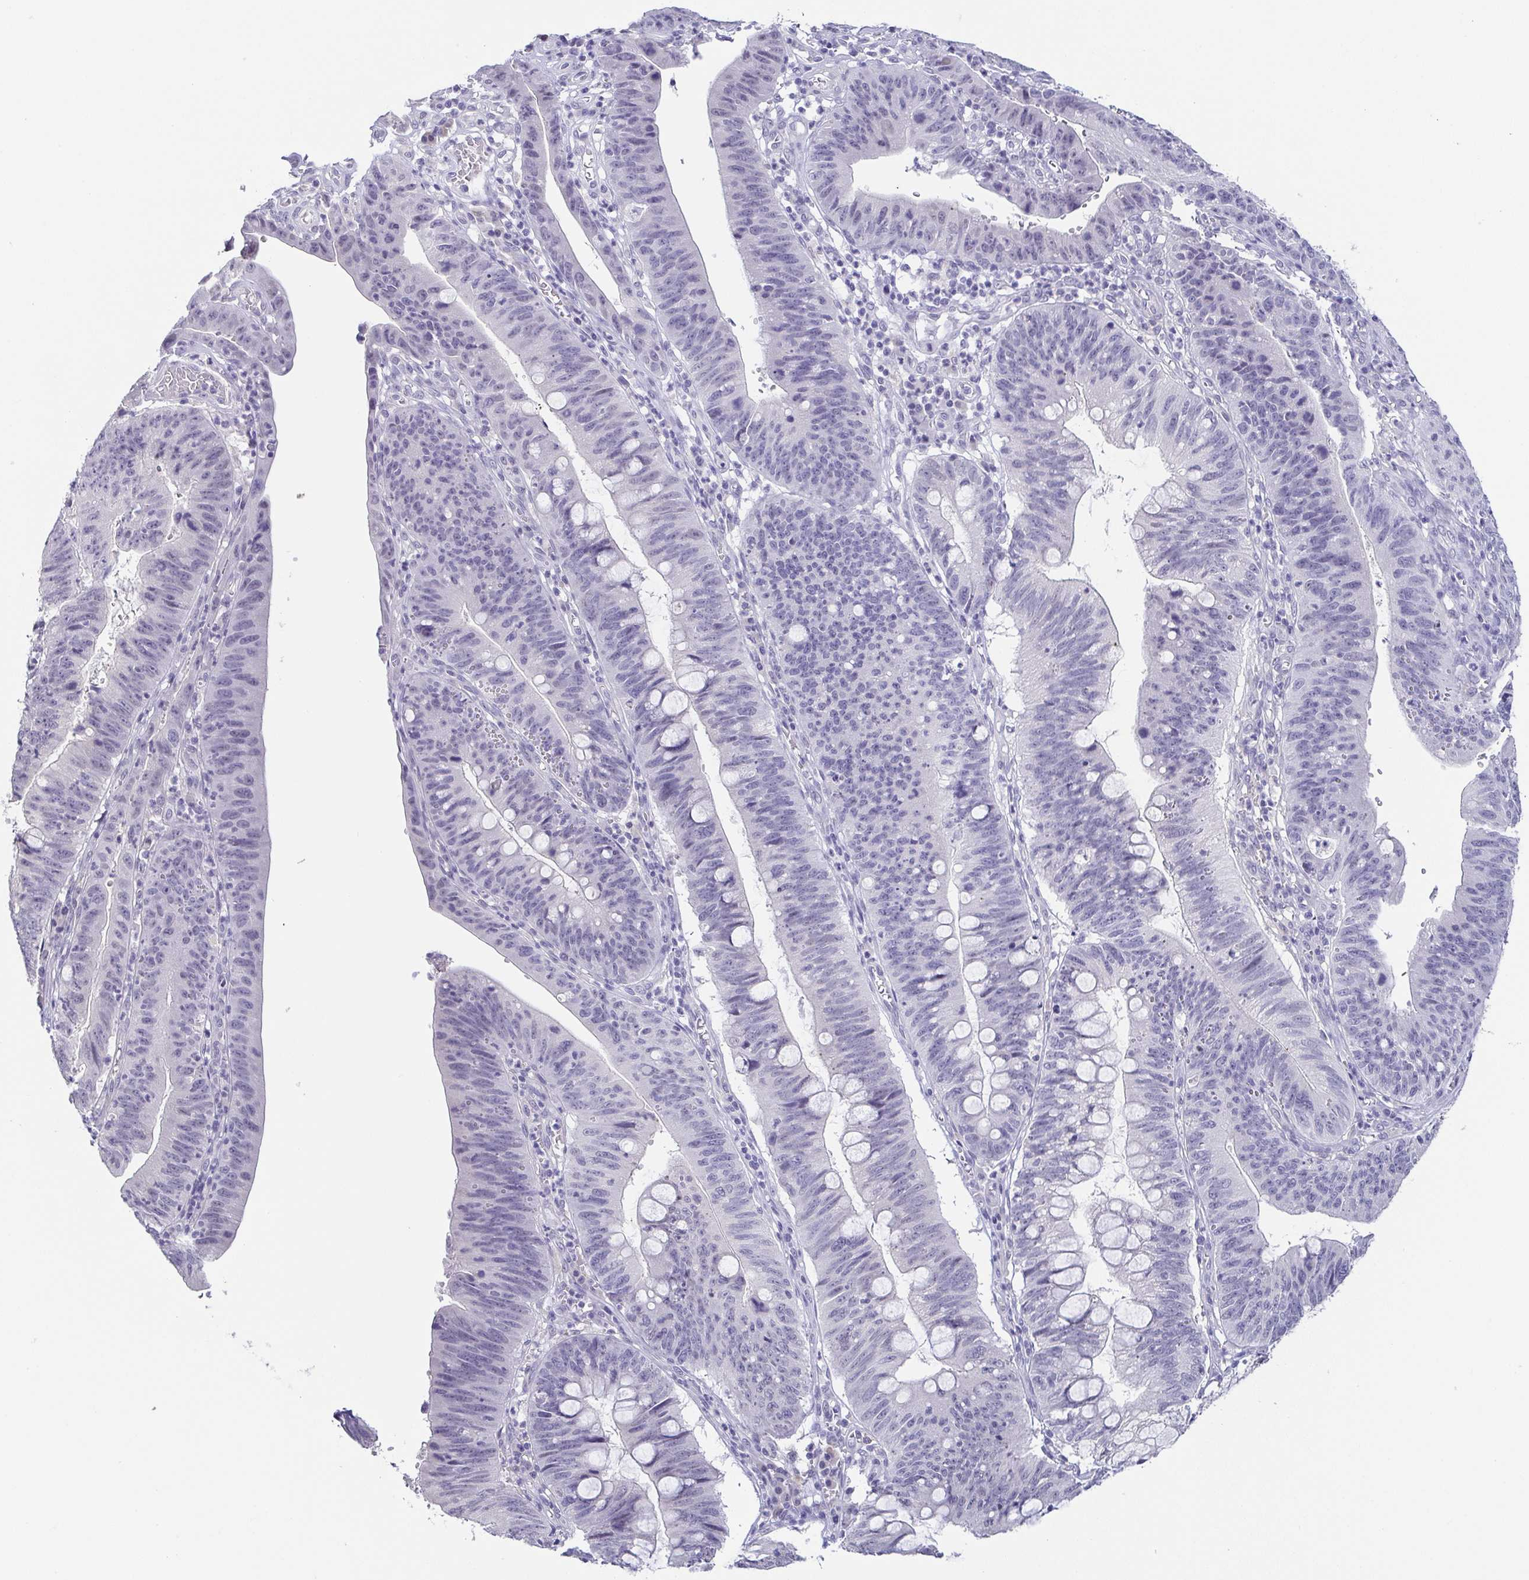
{"staining": {"intensity": "negative", "quantity": "none", "location": "none"}, "tissue": "stomach cancer", "cell_type": "Tumor cells", "image_type": "cancer", "snomed": [{"axis": "morphology", "description": "Adenocarcinoma, NOS"}, {"axis": "topography", "description": "Stomach"}], "caption": "An image of human stomach adenocarcinoma is negative for staining in tumor cells.", "gene": "NEFH", "patient": {"sex": "male", "age": 59}}